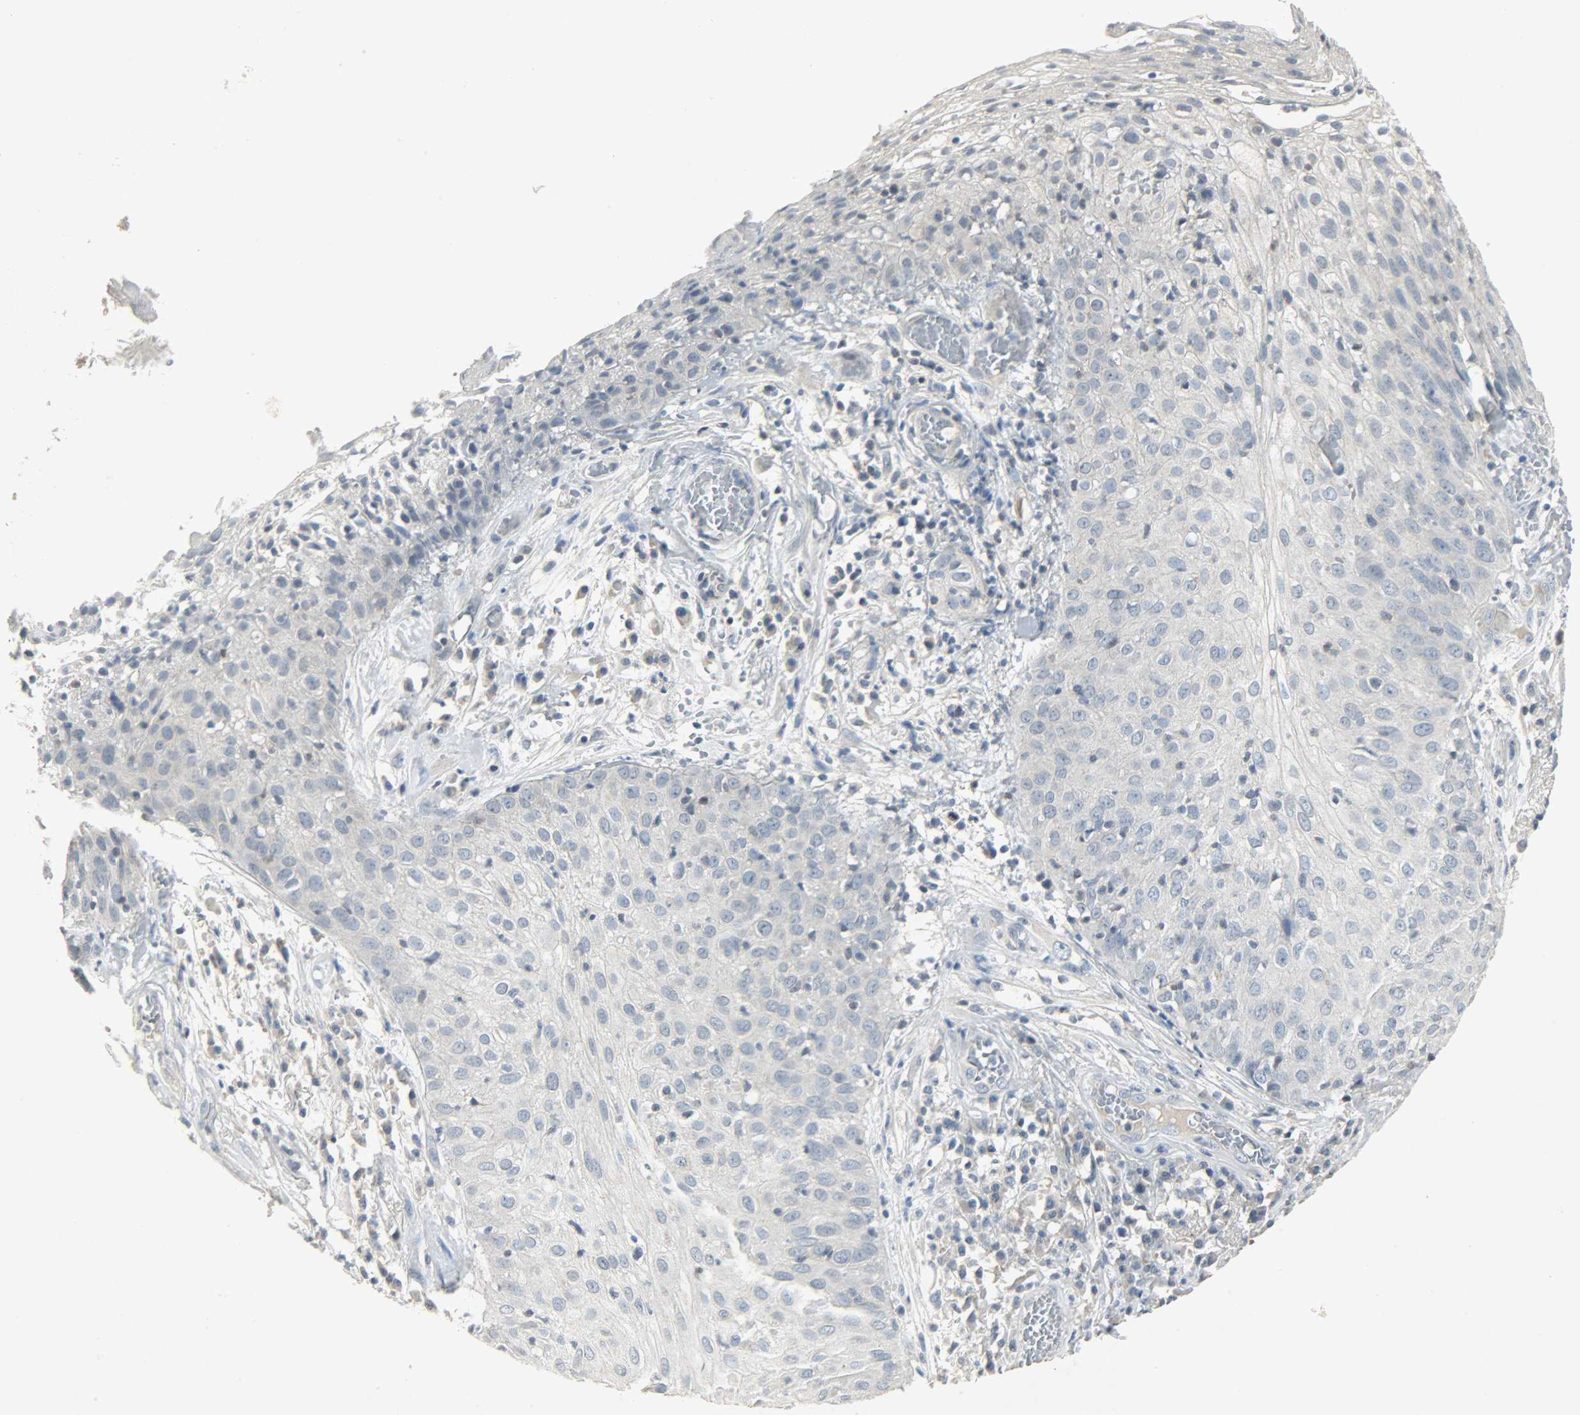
{"staining": {"intensity": "negative", "quantity": "none", "location": "none"}, "tissue": "skin cancer", "cell_type": "Tumor cells", "image_type": "cancer", "snomed": [{"axis": "morphology", "description": "Squamous cell carcinoma, NOS"}, {"axis": "topography", "description": "Skin"}], "caption": "A histopathology image of skin cancer (squamous cell carcinoma) stained for a protein exhibits no brown staining in tumor cells.", "gene": "CAMK4", "patient": {"sex": "male", "age": 65}}